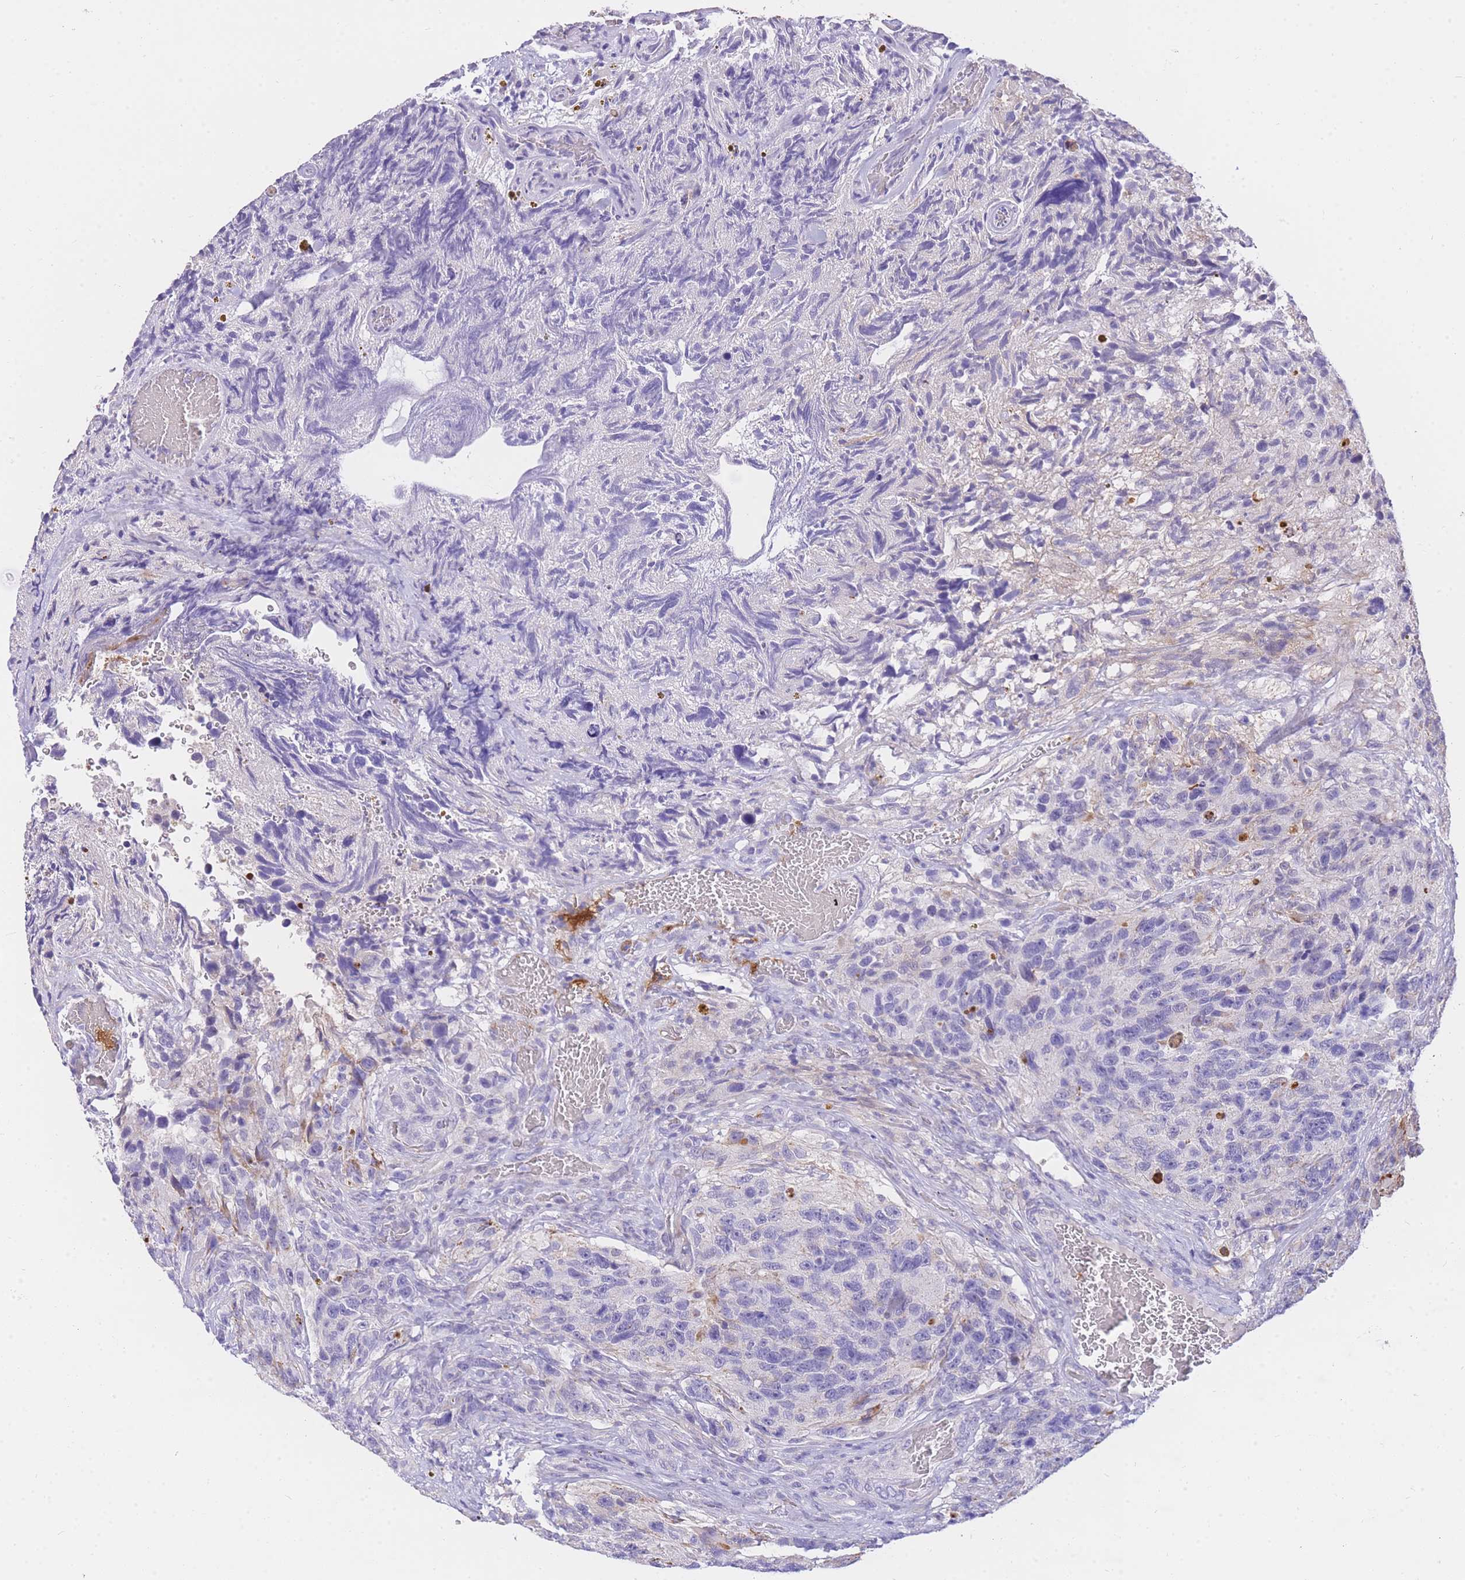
{"staining": {"intensity": "negative", "quantity": "none", "location": "none"}, "tissue": "glioma", "cell_type": "Tumor cells", "image_type": "cancer", "snomed": [{"axis": "morphology", "description": "Glioma, malignant, High grade"}, {"axis": "topography", "description": "Brain"}], "caption": "The immunohistochemistry photomicrograph has no significant positivity in tumor cells of malignant glioma (high-grade) tissue. (Brightfield microscopy of DAB (3,3'-diaminobenzidine) immunohistochemistry at high magnification).", "gene": "C2orf88", "patient": {"sex": "male", "age": 69}}